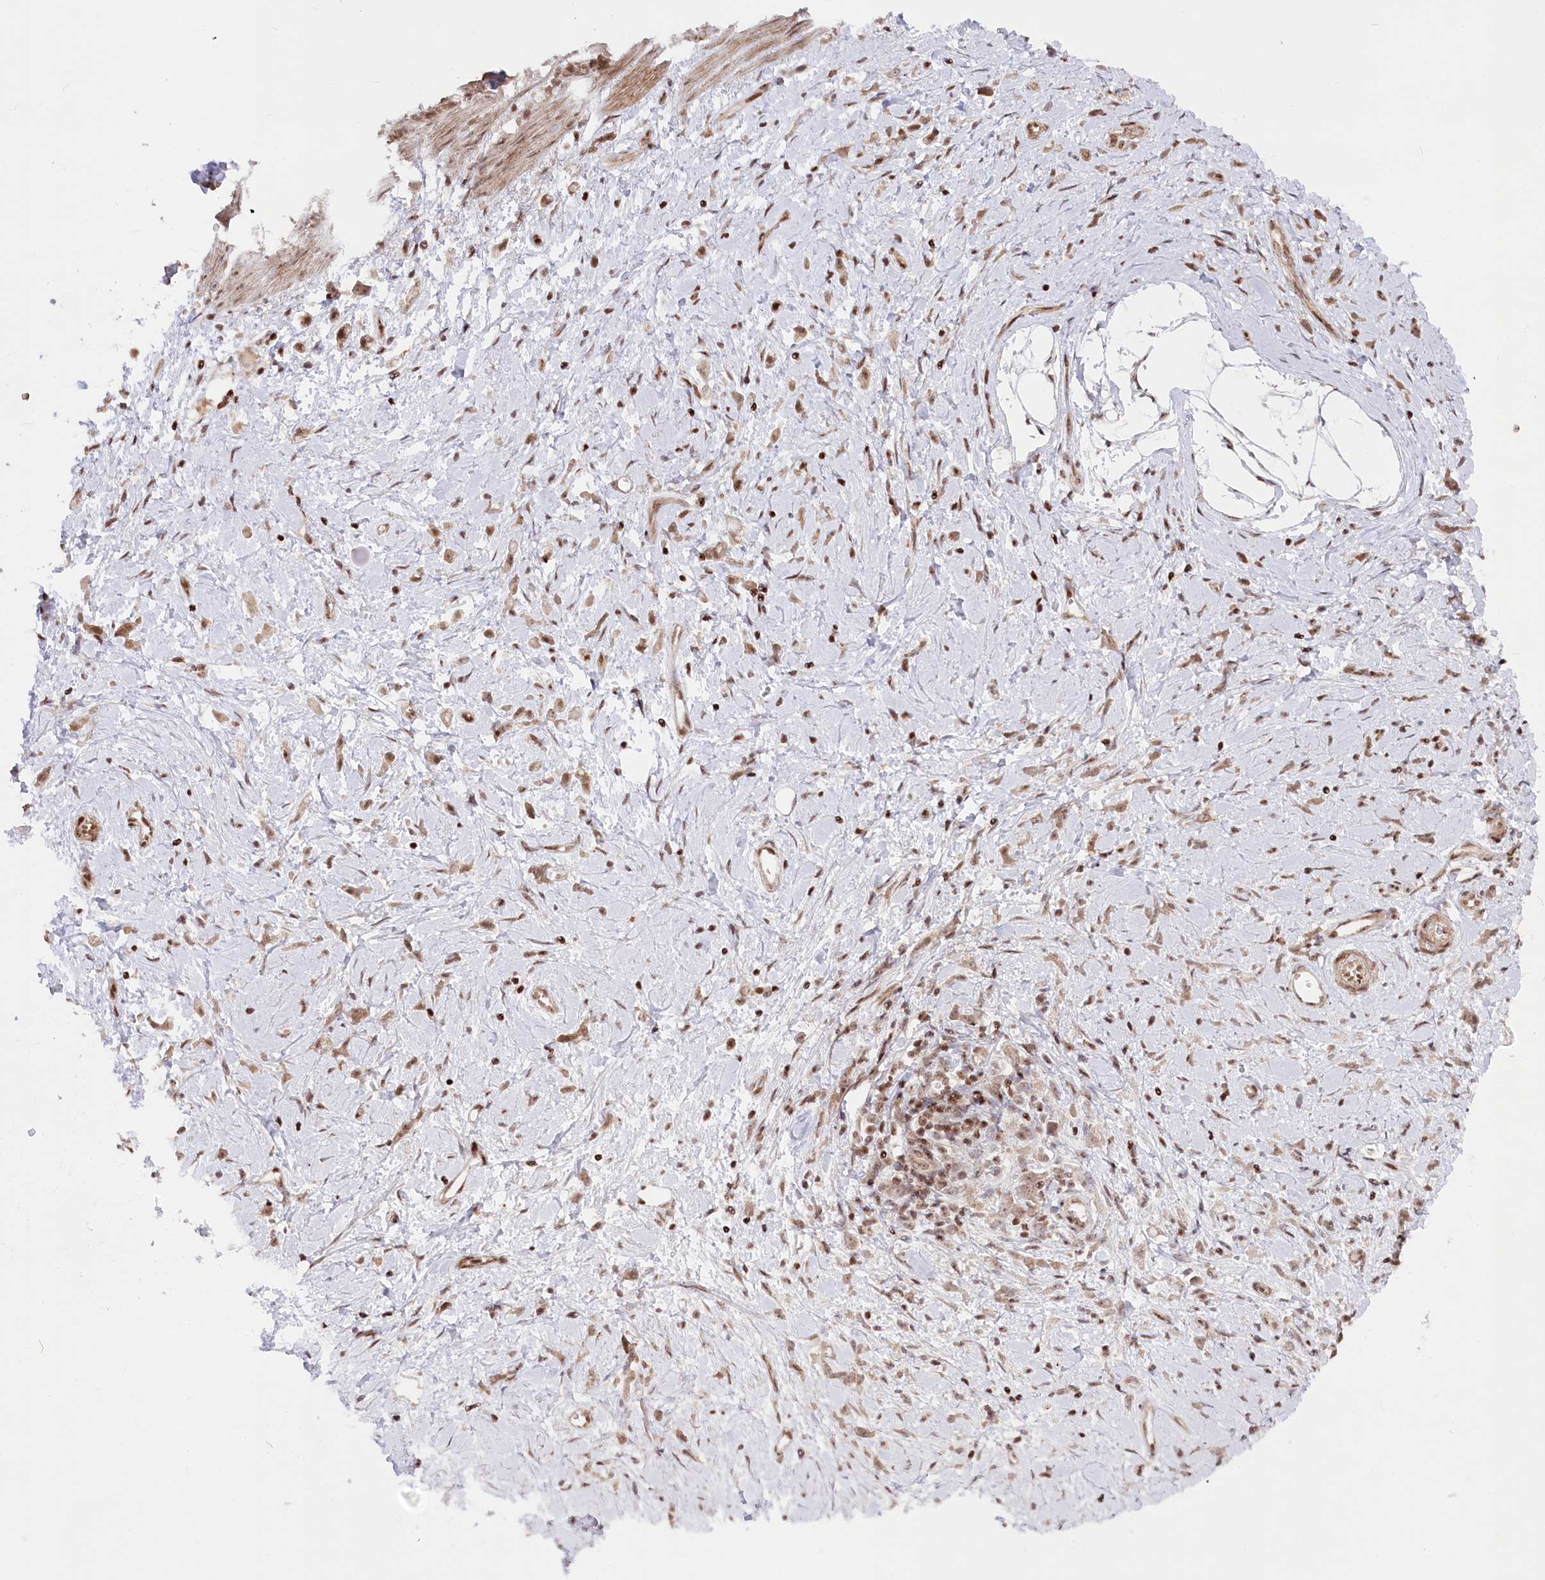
{"staining": {"intensity": "weak", "quantity": ">75%", "location": "cytoplasmic/membranous,nuclear"}, "tissue": "stomach cancer", "cell_type": "Tumor cells", "image_type": "cancer", "snomed": [{"axis": "morphology", "description": "Adenocarcinoma, NOS"}, {"axis": "topography", "description": "Stomach"}], "caption": "Immunohistochemistry (IHC) histopathology image of neoplastic tissue: stomach cancer stained using IHC displays low levels of weak protein expression localized specifically in the cytoplasmic/membranous and nuclear of tumor cells, appearing as a cytoplasmic/membranous and nuclear brown color.", "gene": "CGGBP1", "patient": {"sex": "female", "age": 60}}